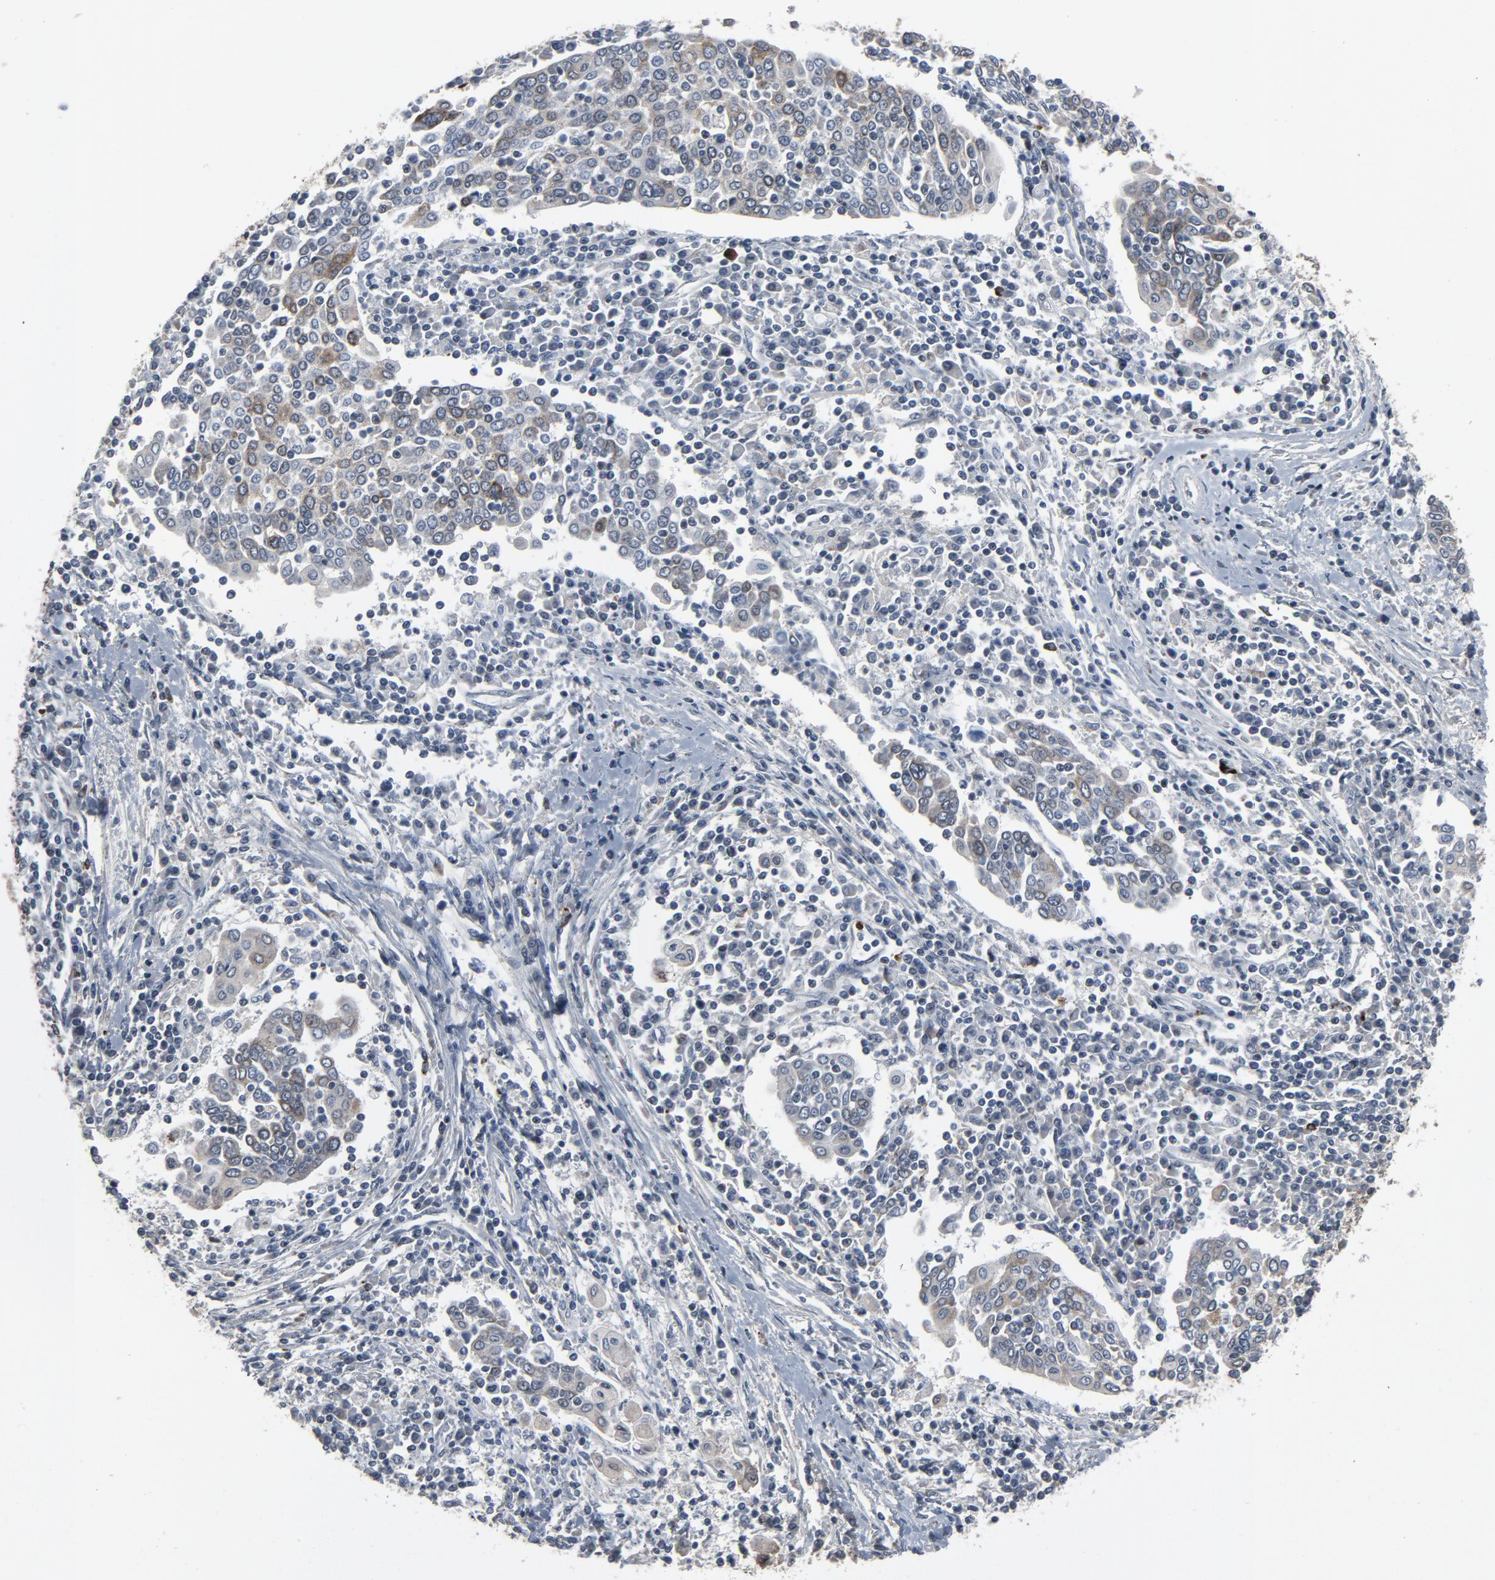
{"staining": {"intensity": "negative", "quantity": "none", "location": "none"}, "tissue": "cervical cancer", "cell_type": "Tumor cells", "image_type": "cancer", "snomed": [{"axis": "morphology", "description": "Squamous cell carcinoma, NOS"}, {"axis": "topography", "description": "Cervix"}], "caption": "Protein analysis of cervical squamous cell carcinoma reveals no significant expression in tumor cells.", "gene": "PDZD4", "patient": {"sex": "female", "age": 40}}